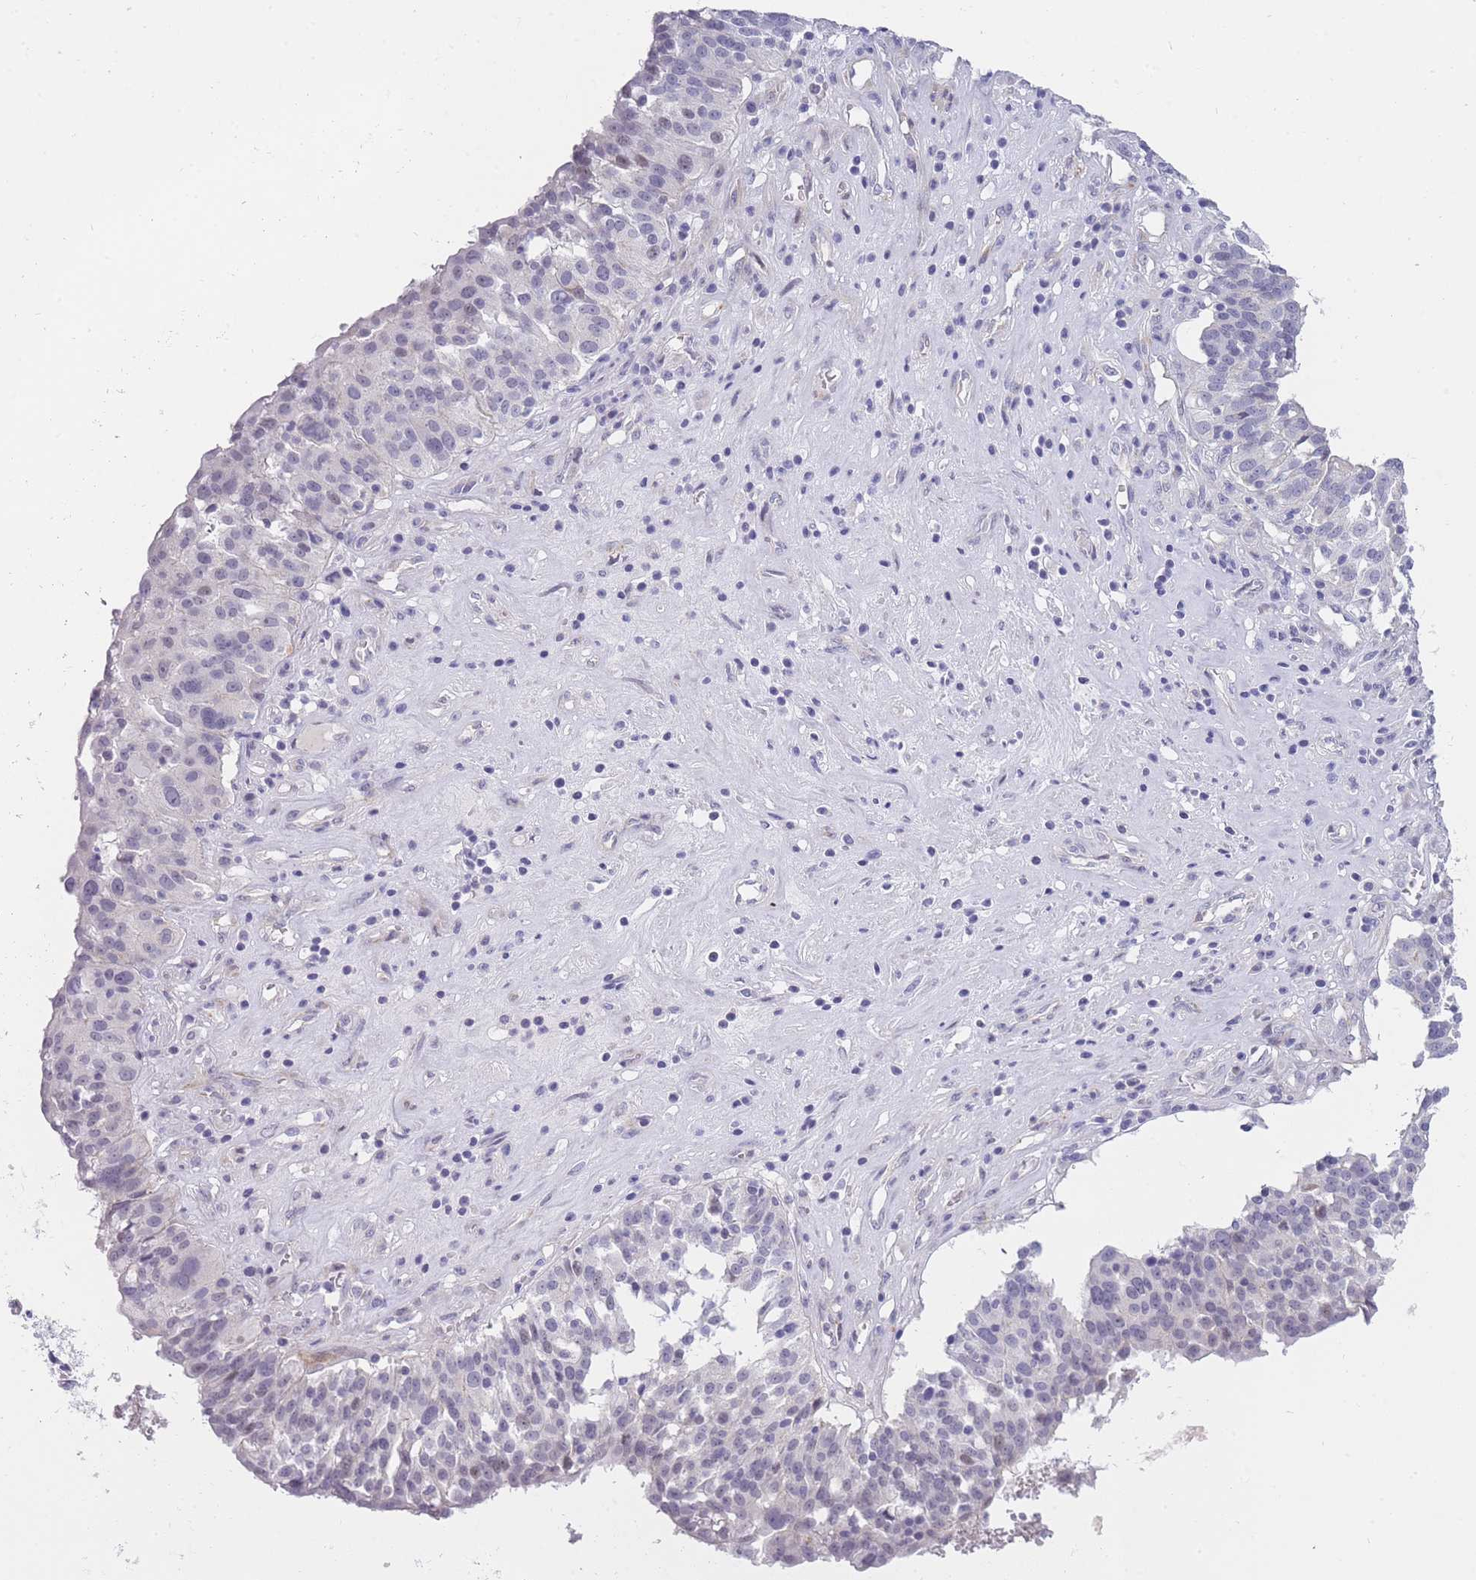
{"staining": {"intensity": "negative", "quantity": "none", "location": "none"}, "tissue": "ovarian cancer", "cell_type": "Tumor cells", "image_type": "cancer", "snomed": [{"axis": "morphology", "description": "Cystadenocarcinoma, serous, NOS"}, {"axis": "topography", "description": "Ovary"}], "caption": "Ovarian cancer was stained to show a protein in brown. There is no significant staining in tumor cells.", "gene": "PRR23B", "patient": {"sex": "female", "age": 59}}